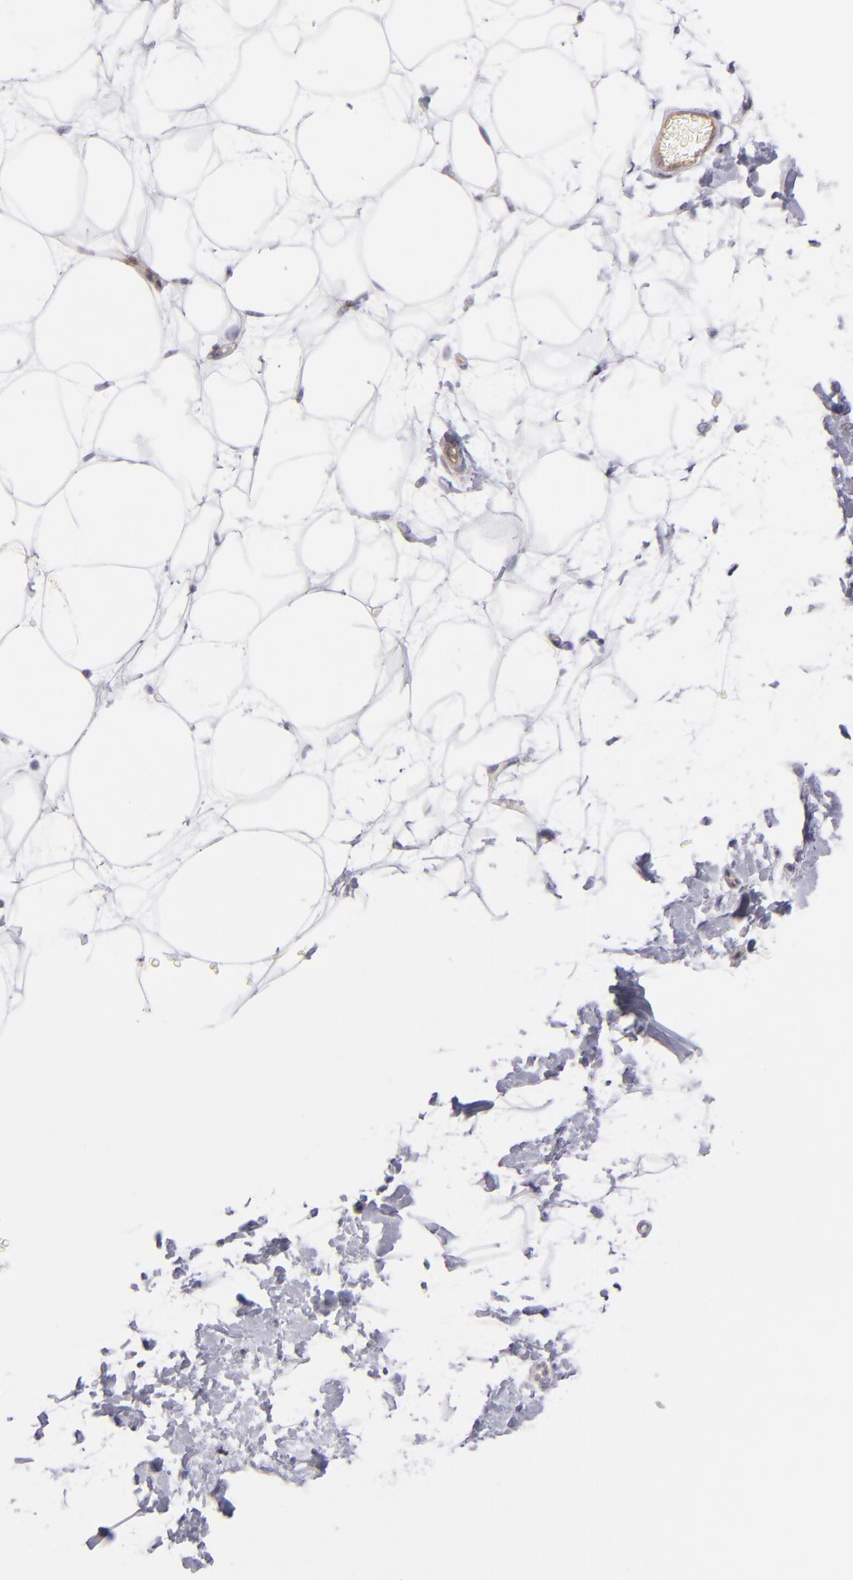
{"staining": {"intensity": "negative", "quantity": "none", "location": "none"}, "tissue": "breast", "cell_type": "Adipocytes", "image_type": "normal", "snomed": [{"axis": "morphology", "description": "Normal tissue, NOS"}, {"axis": "topography", "description": "Breast"}], "caption": "Immunohistochemistry micrograph of unremarkable breast: human breast stained with DAB (3,3'-diaminobenzidine) exhibits no significant protein staining in adipocytes.", "gene": "THBD", "patient": {"sex": "female", "age": 23}}